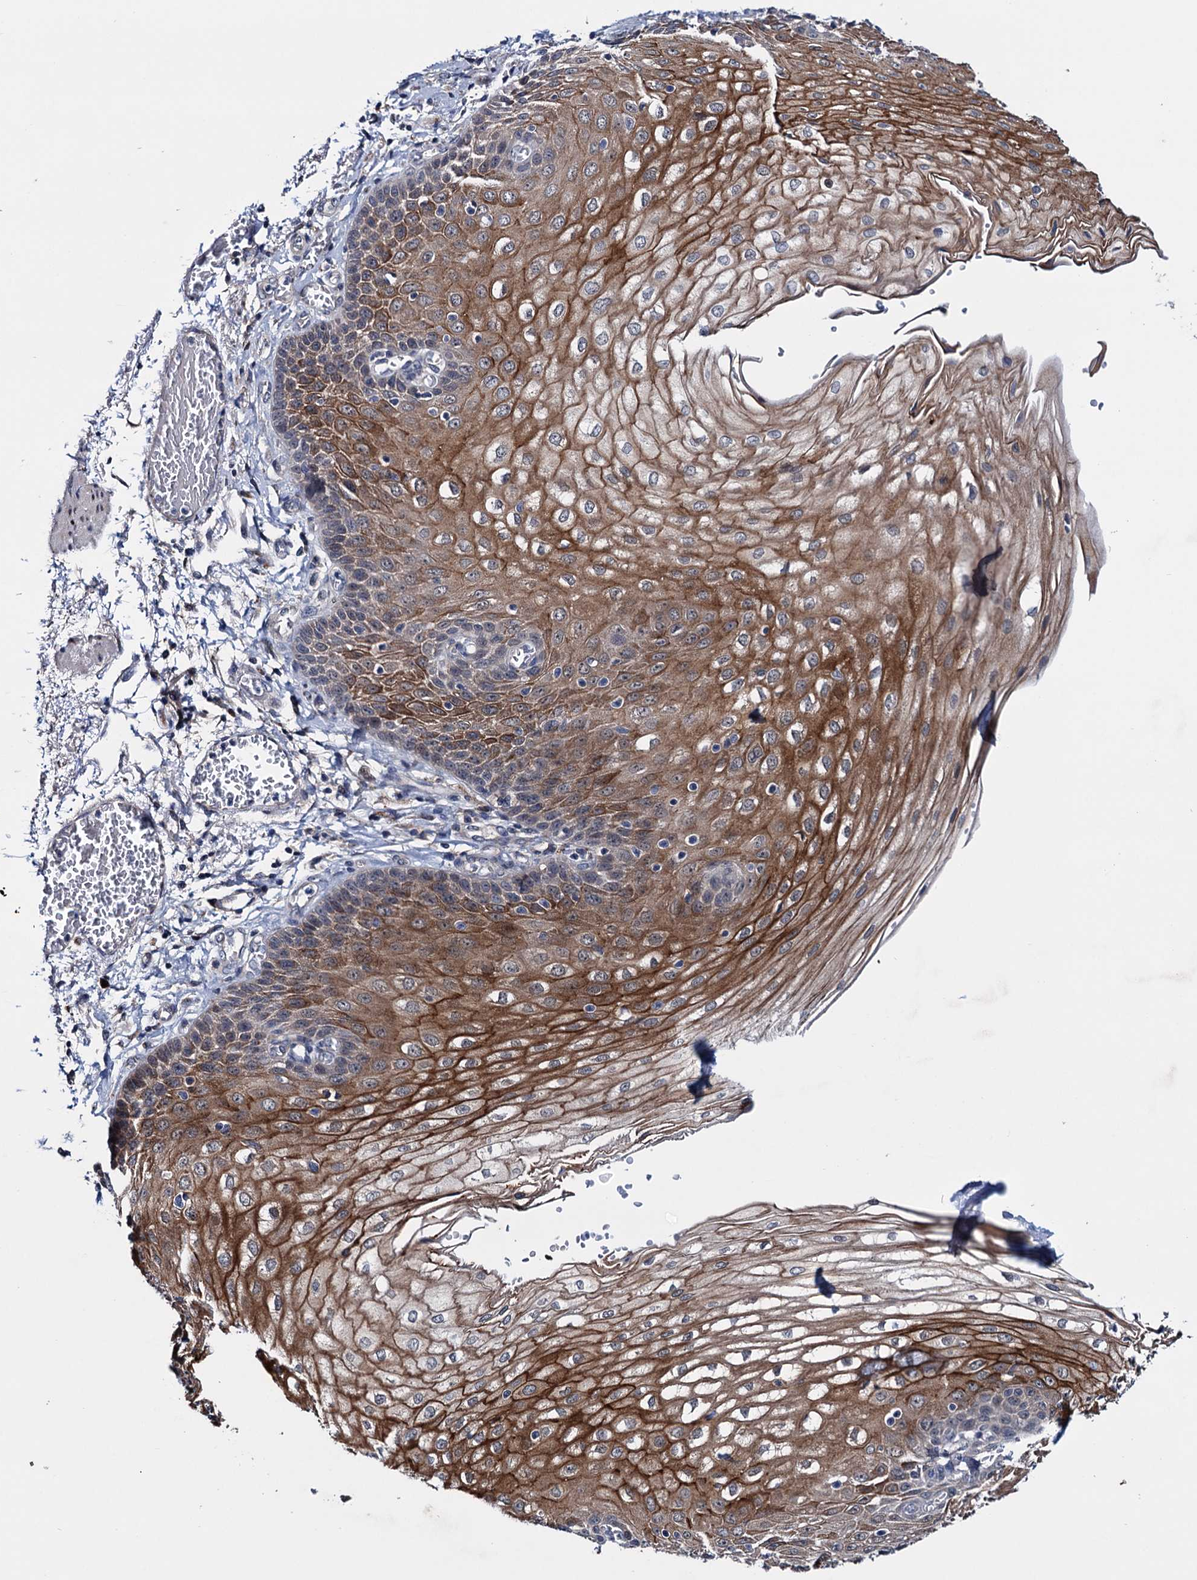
{"staining": {"intensity": "moderate", "quantity": ">75%", "location": "cytoplasmic/membranous"}, "tissue": "esophagus", "cell_type": "Squamous epithelial cells", "image_type": "normal", "snomed": [{"axis": "morphology", "description": "Normal tissue, NOS"}, {"axis": "topography", "description": "Esophagus"}], "caption": "Squamous epithelial cells reveal moderate cytoplasmic/membranous staining in about >75% of cells in unremarkable esophagus. The staining was performed using DAB, with brown indicating positive protein expression. Nuclei are stained blue with hematoxylin.", "gene": "EYA4", "patient": {"sex": "male", "age": 81}}